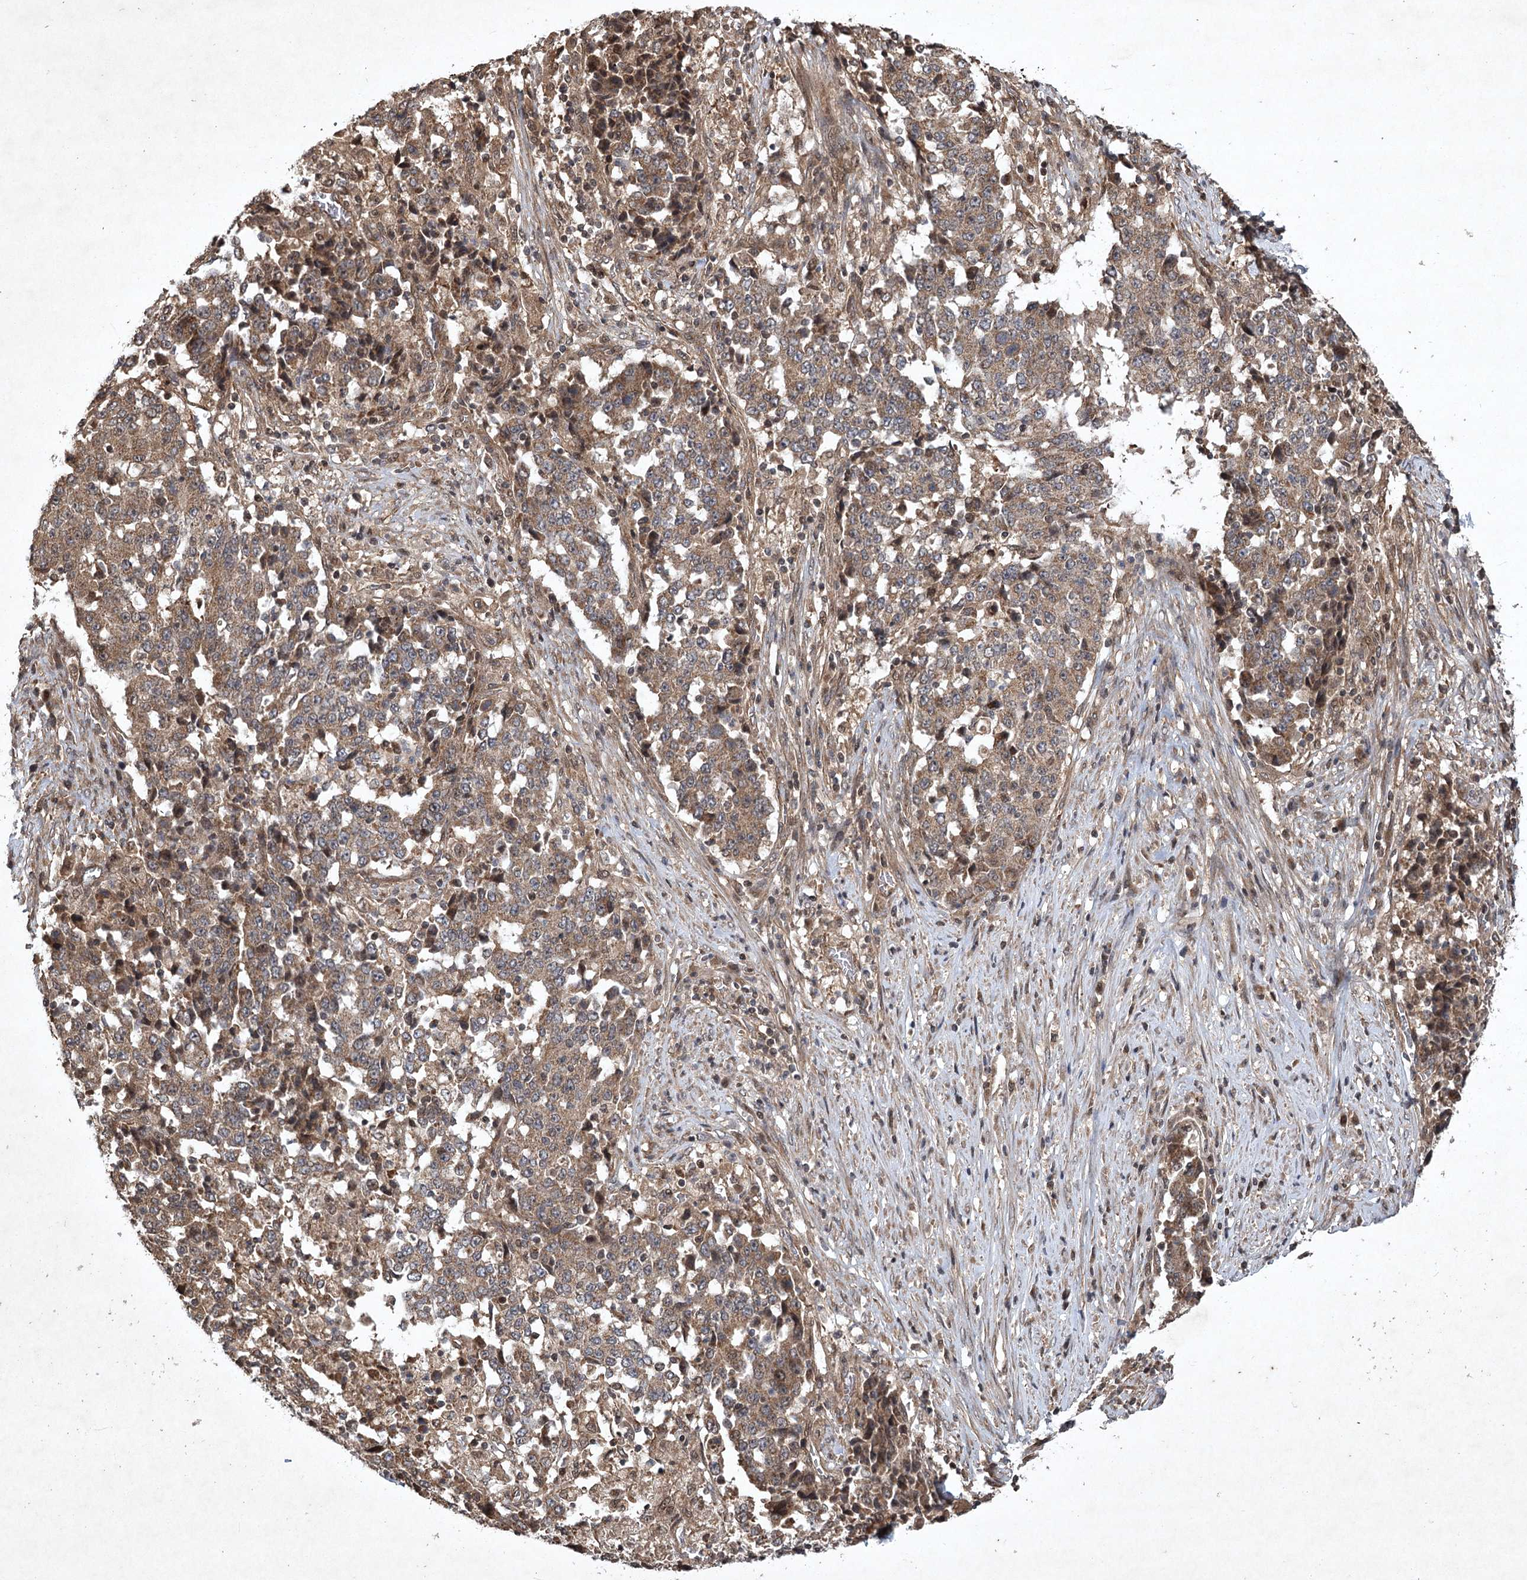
{"staining": {"intensity": "moderate", "quantity": ">75%", "location": "cytoplasmic/membranous"}, "tissue": "stomach cancer", "cell_type": "Tumor cells", "image_type": "cancer", "snomed": [{"axis": "morphology", "description": "Adenocarcinoma, NOS"}, {"axis": "topography", "description": "Stomach"}], "caption": "An immunohistochemistry image of neoplastic tissue is shown. Protein staining in brown shows moderate cytoplasmic/membranous positivity in stomach cancer (adenocarcinoma) within tumor cells.", "gene": "INSIG2", "patient": {"sex": "male", "age": 59}}